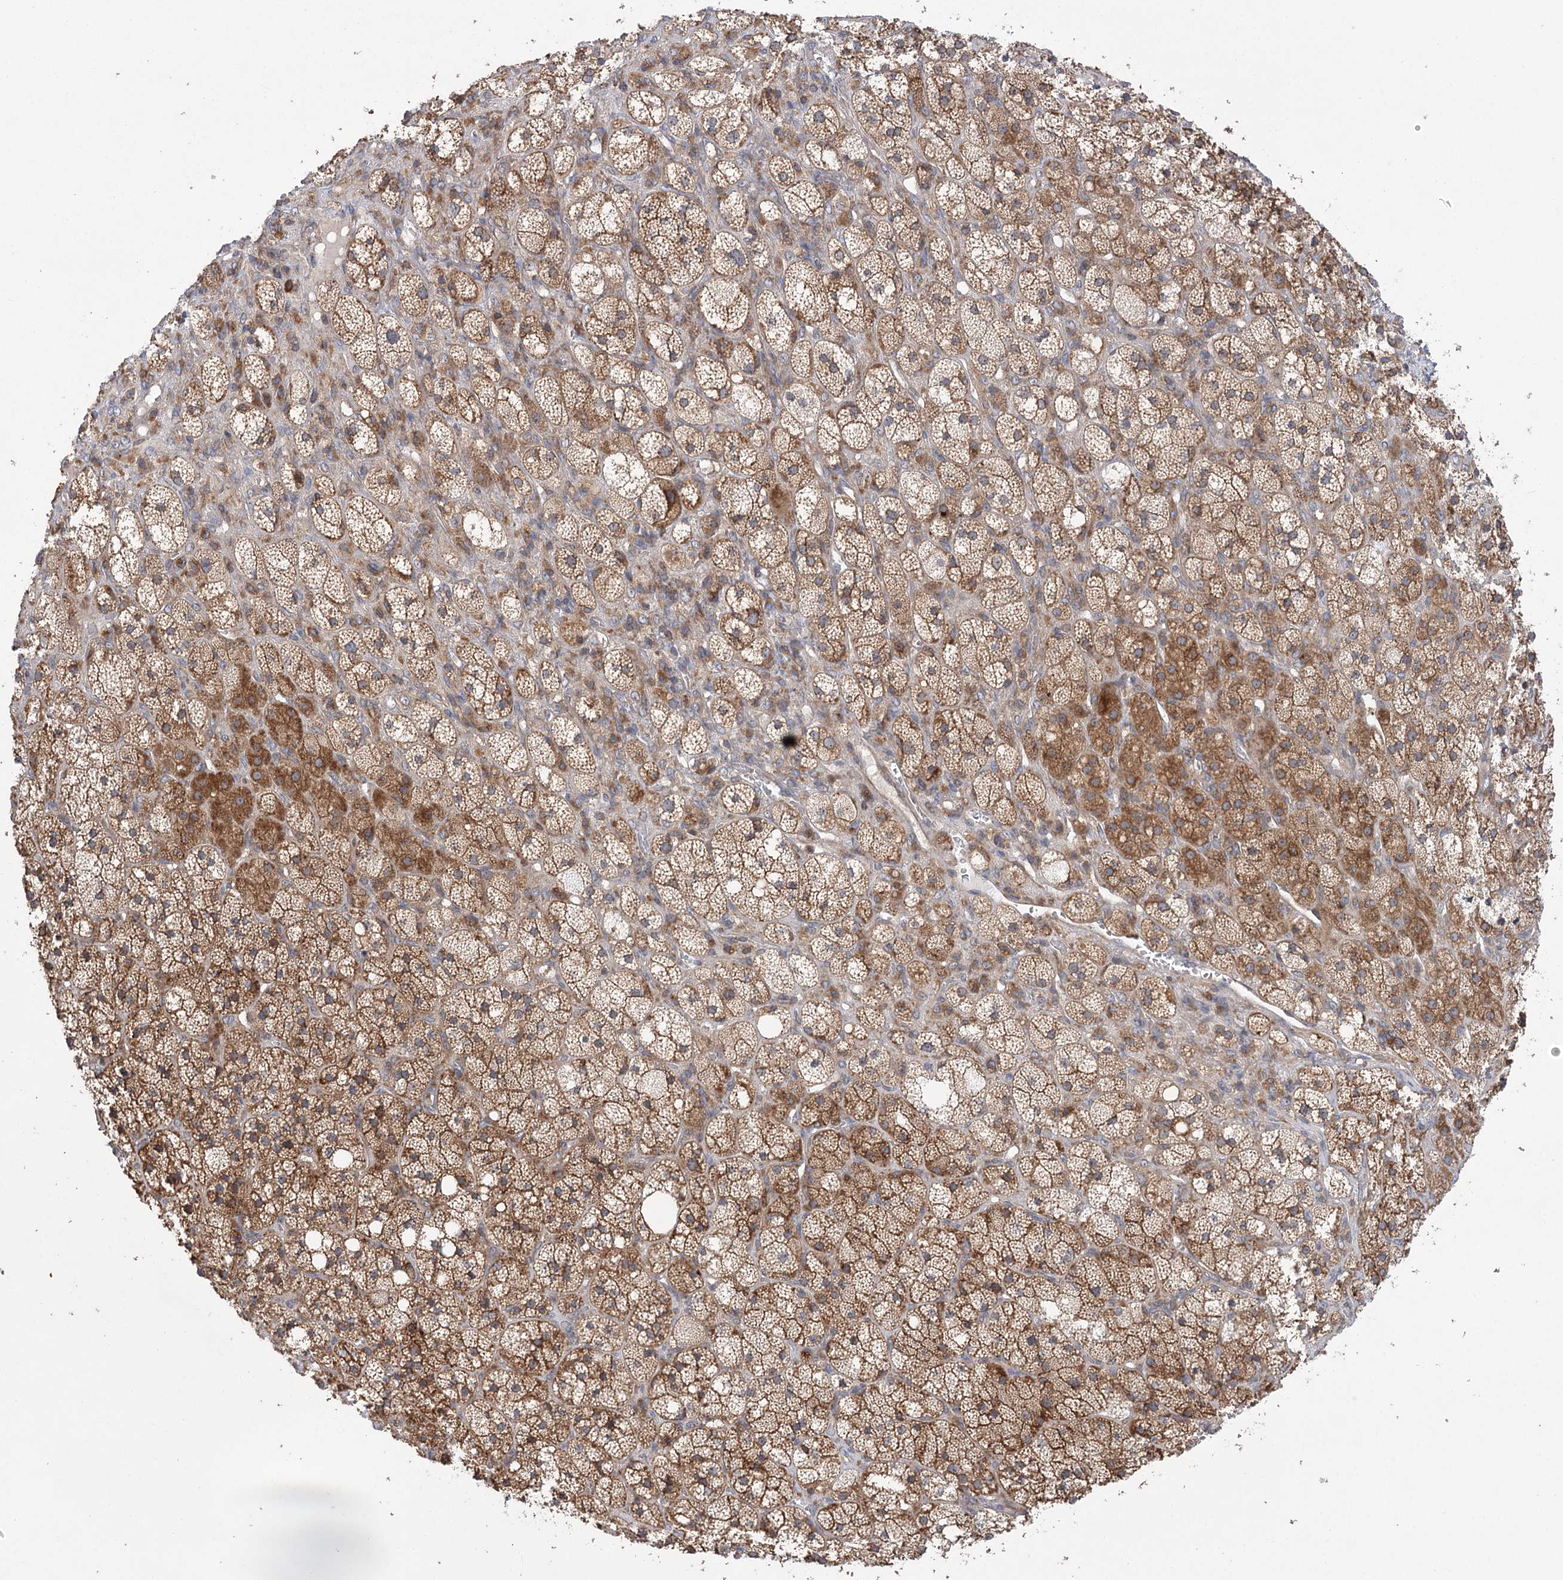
{"staining": {"intensity": "strong", "quantity": ">75%", "location": "cytoplasmic/membranous"}, "tissue": "adrenal gland", "cell_type": "Glandular cells", "image_type": "normal", "snomed": [{"axis": "morphology", "description": "Normal tissue, NOS"}, {"axis": "topography", "description": "Adrenal gland"}], "caption": "Glandular cells show high levels of strong cytoplasmic/membranous staining in about >75% of cells in benign human adrenal gland. The staining was performed using DAB (3,3'-diaminobenzidine) to visualize the protein expression in brown, while the nuclei were stained in blue with hematoxylin (Magnification: 20x).", "gene": "VPS37B", "patient": {"sex": "male", "age": 61}}